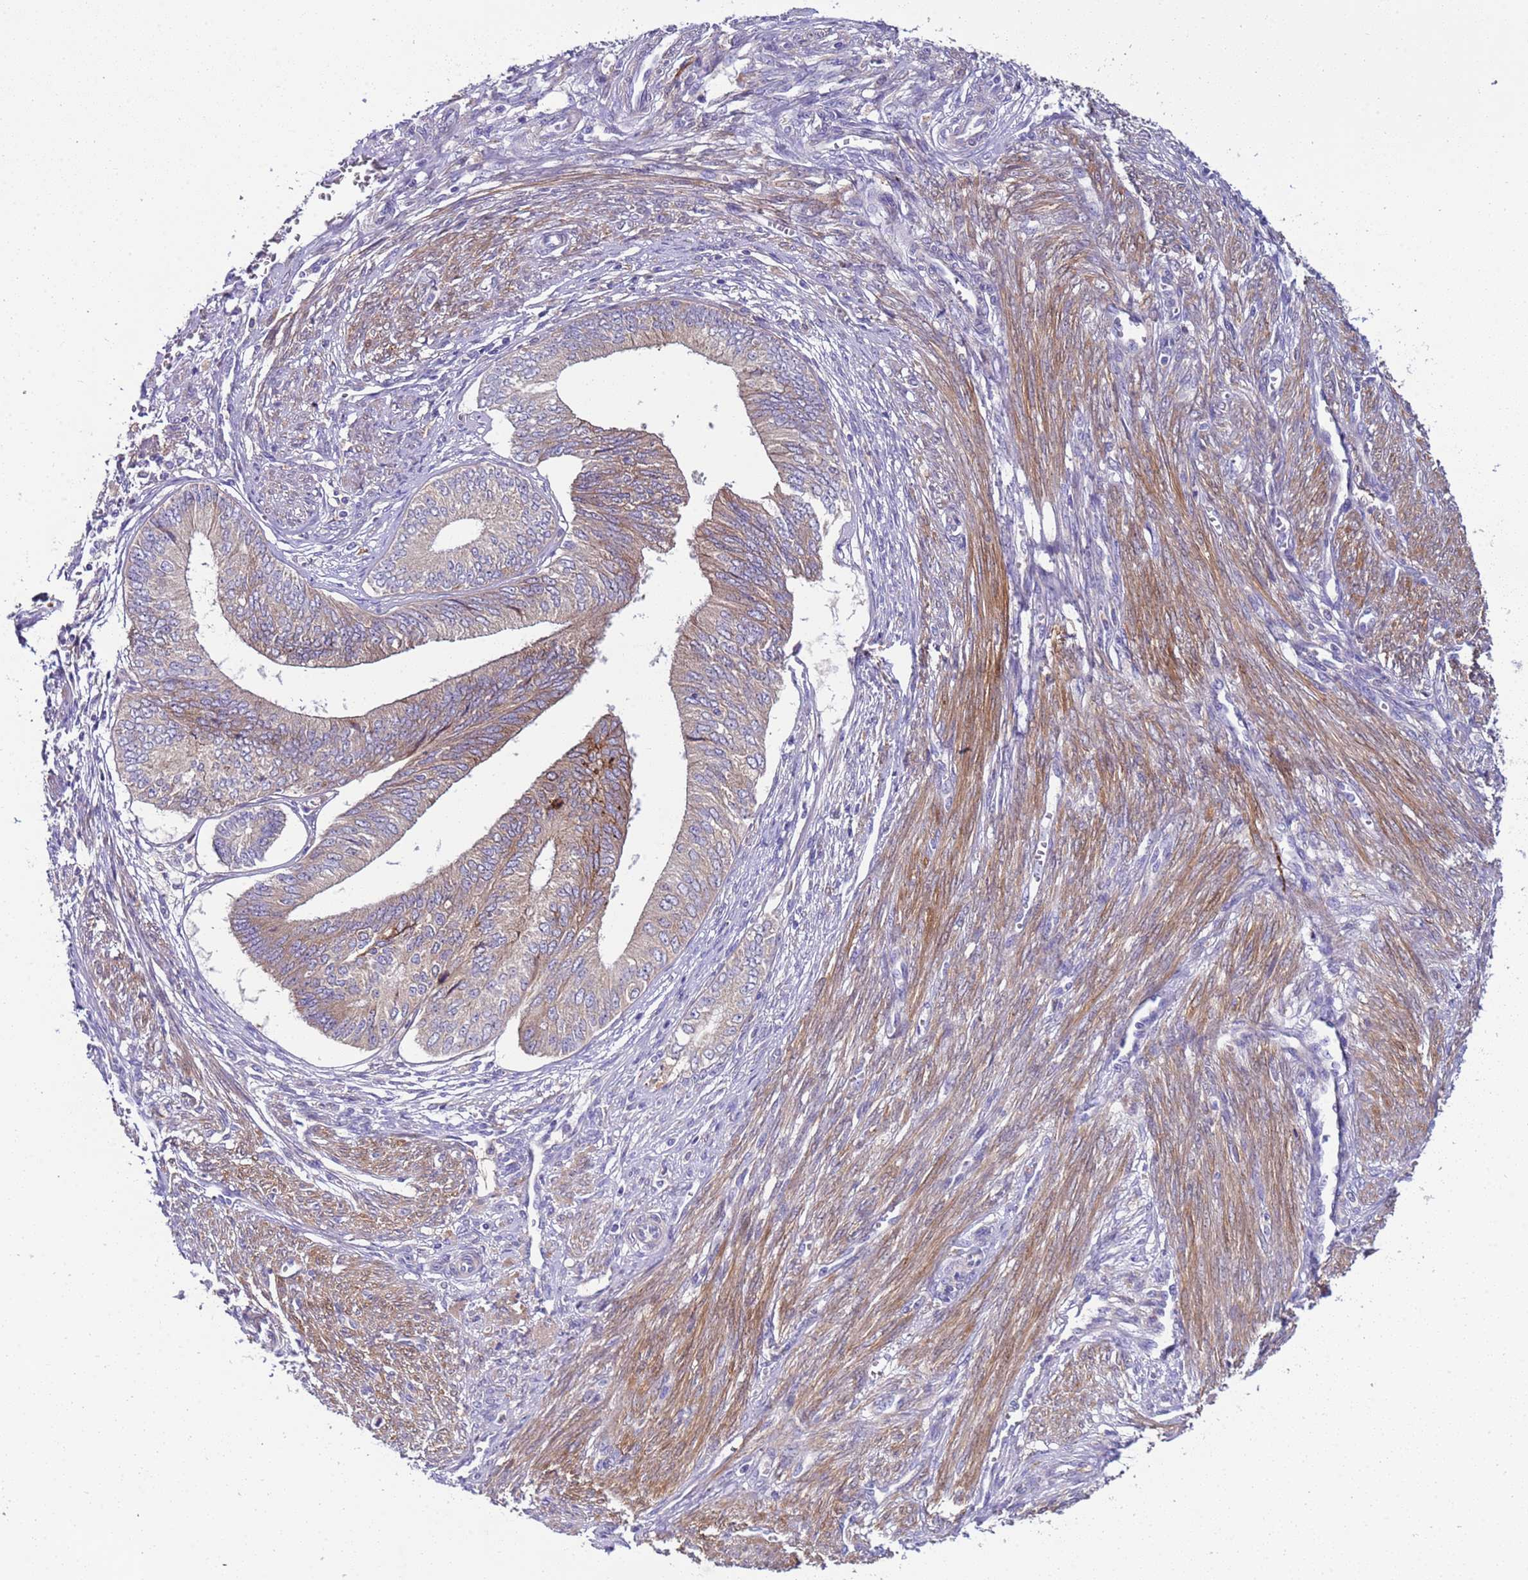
{"staining": {"intensity": "weak", "quantity": "25%-75%", "location": "cytoplasmic/membranous"}, "tissue": "endometrial cancer", "cell_type": "Tumor cells", "image_type": "cancer", "snomed": [{"axis": "morphology", "description": "Adenocarcinoma, NOS"}, {"axis": "topography", "description": "Endometrium"}], "caption": "This histopathology image exhibits immunohistochemistry (IHC) staining of adenocarcinoma (endometrial), with low weak cytoplasmic/membranous expression in about 25%-75% of tumor cells.", "gene": "PAQR7", "patient": {"sex": "female", "age": 68}}